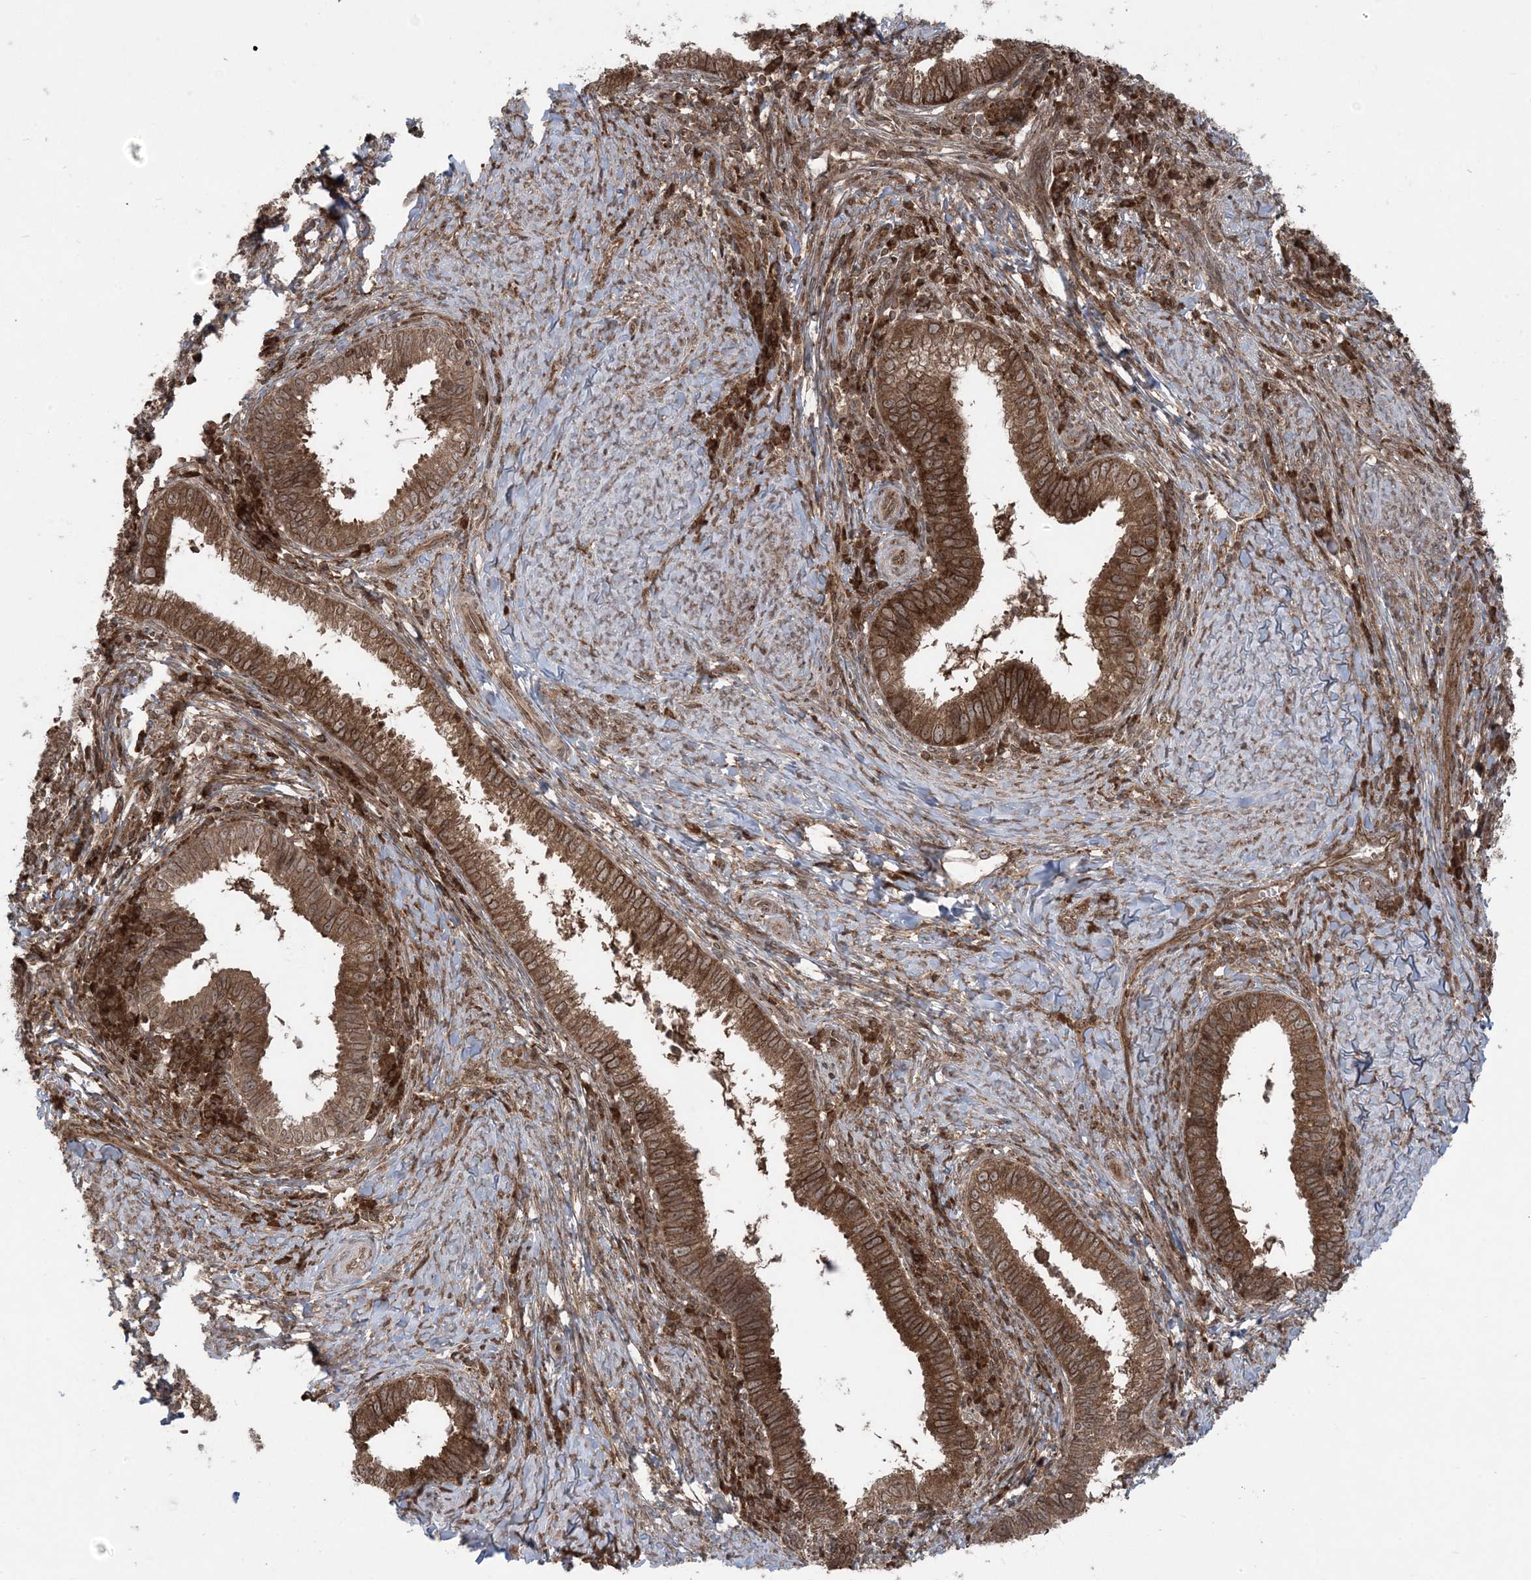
{"staining": {"intensity": "strong", "quantity": ">75%", "location": "cytoplasmic/membranous"}, "tissue": "cervical cancer", "cell_type": "Tumor cells", "image_type": "cancer", "snomed": [{"axis": "morphology", "description": "Adenocarcinoma, NOS"}, {"axis": "topography", "description": "Cervix"}], "caption": "Cervical adenocarcinoma stained with immunohistochemistry displays strong cytoplasmic/membranous expression in about >75% of tumor cells. The staining is performed using DAB (3,3'-diaminobenzidine) brown chromogen to label protein expression. The nuclei are counter-stained blue using hematoxylin.", "gene": "DDX19B", "patient": {"sex": "female", "age": 36}}